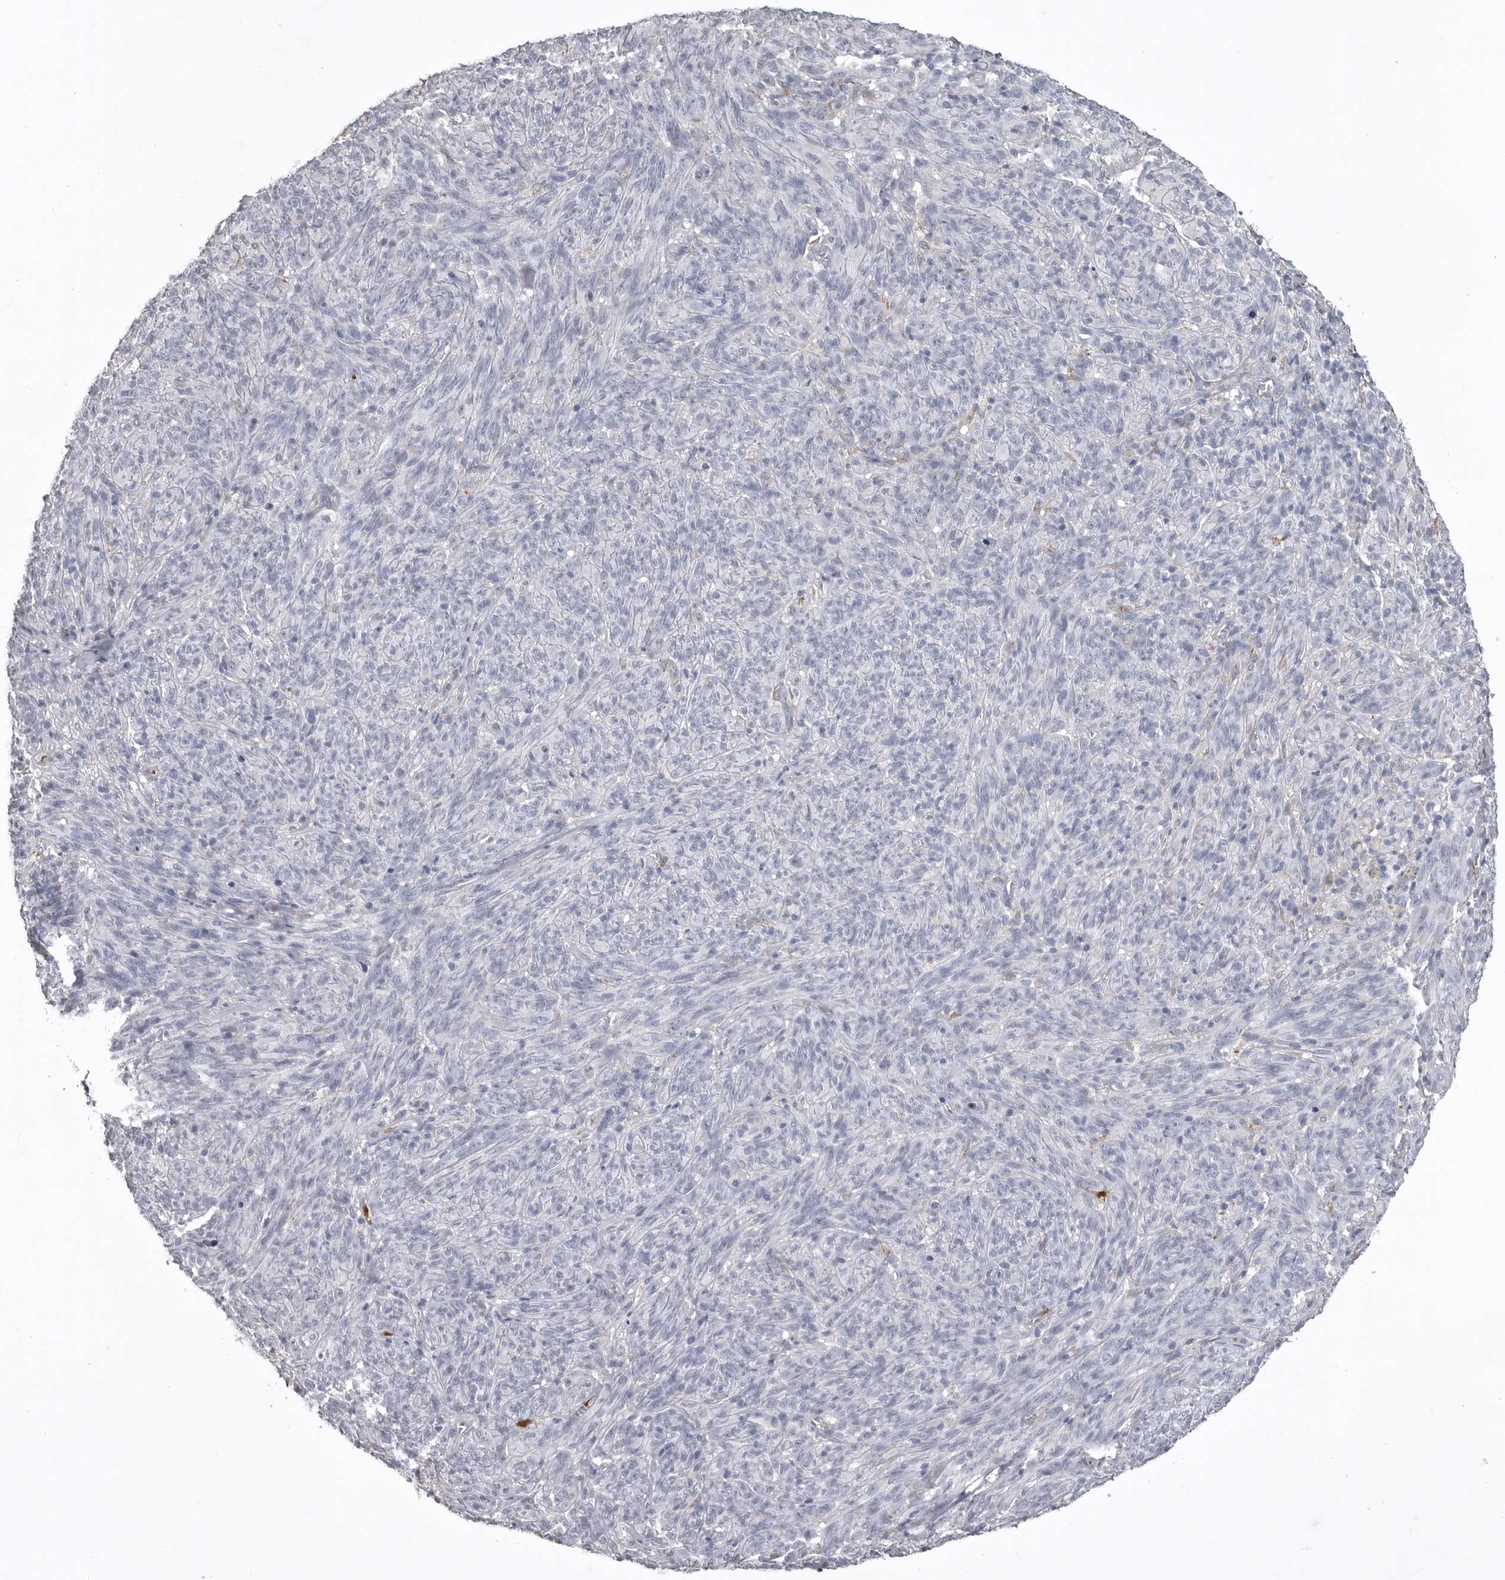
{"staining": {"intensity": "negative", "quantity": "none", "location": "none"}, "tissue": "melanoma", "cell_type": "Tumor cells", "image_type": "cancer", "snomed": [{"axis": "morphology", "description": "Malignant melanoma, NOS"}, {"axis": "topography", "description": "Skin of head"}], "caption": "The immunohistochemistry (IHC) histopathology image has no significant positivity in tumor cells of malignant melanoma tissue.", "gene": "SERPING1", "patient": {"sex": "male", "age": 96}}